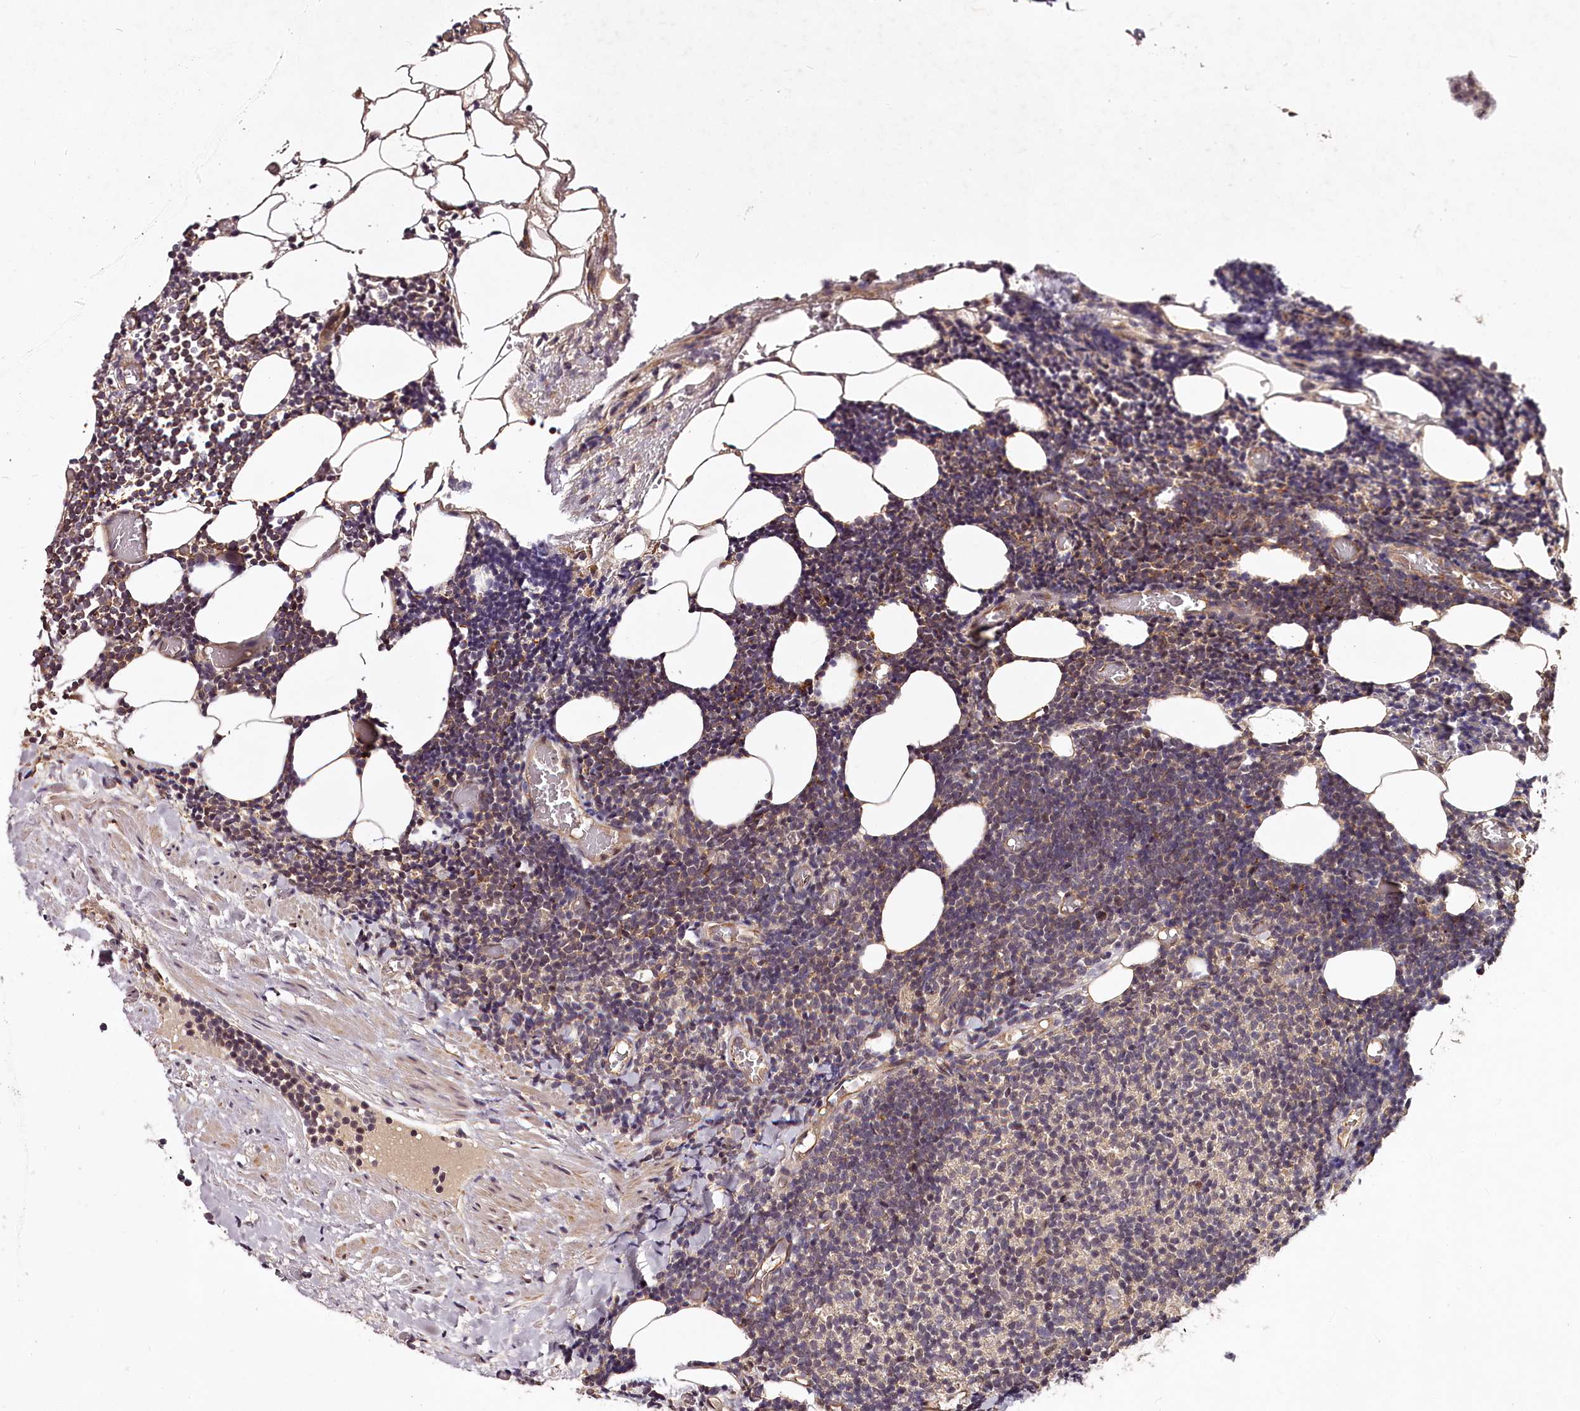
{"staining": {"intensity": "negative", "quantity": "none", "location": "none"}, "tissue": "lymphoma", "cell_type": "Tumor cells", "image_type": "cancer", "snomed": [{"axis": "morphology", "description": "Malignant lymphoma, non-Hodgkin's type, Low grade"}, {"axis": "topography", "description": "Lymph node"}], "caption": "IHC histopathology image of human lymphoma stained for a protein (brown), which exhibits no expression in tumor cells.", "gene": "MAML3", "patient": {"sex": "male", "age": 66}}